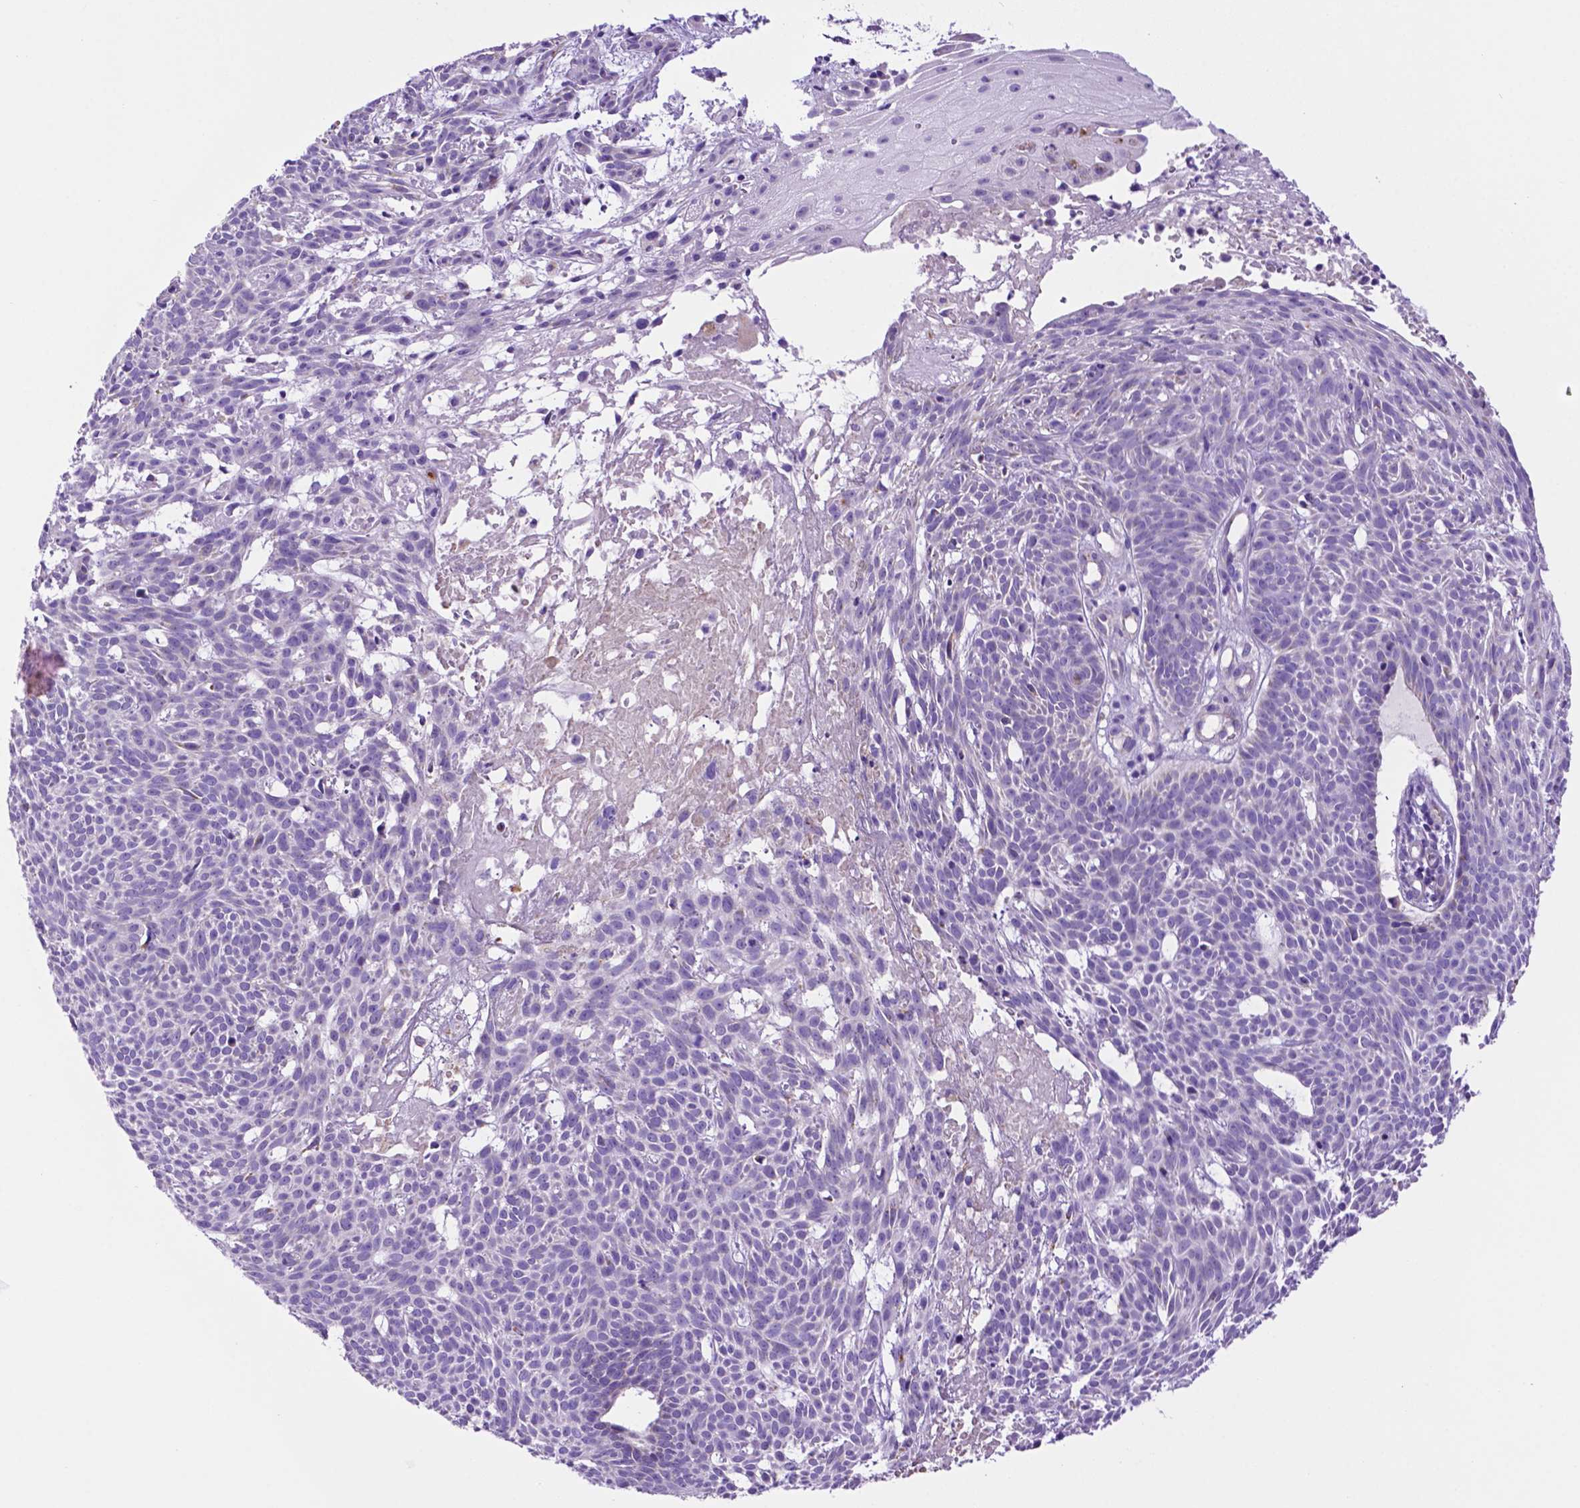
{"staining": {"intensity": "negative", "quantity": "none", "location": "none"}, "tissue": "skin cancer", "cell_type": "Tumor cells", "image_type": "cancer", "snomed": [{"axis": "morphology", "description": "Basal cell carcinoma"}, {"axis": "topography", "description": "Skin"}], "caption": "Immunohistochemistry image of neoplastic tissue: human skin basal cell carcinoma stained with DAB (3,3'-diaminobenzidine) exhibits no significant protein expression in tumor cells.", "gene": "PHYHIP", "patient": {"sex": "male", "age": 59}}